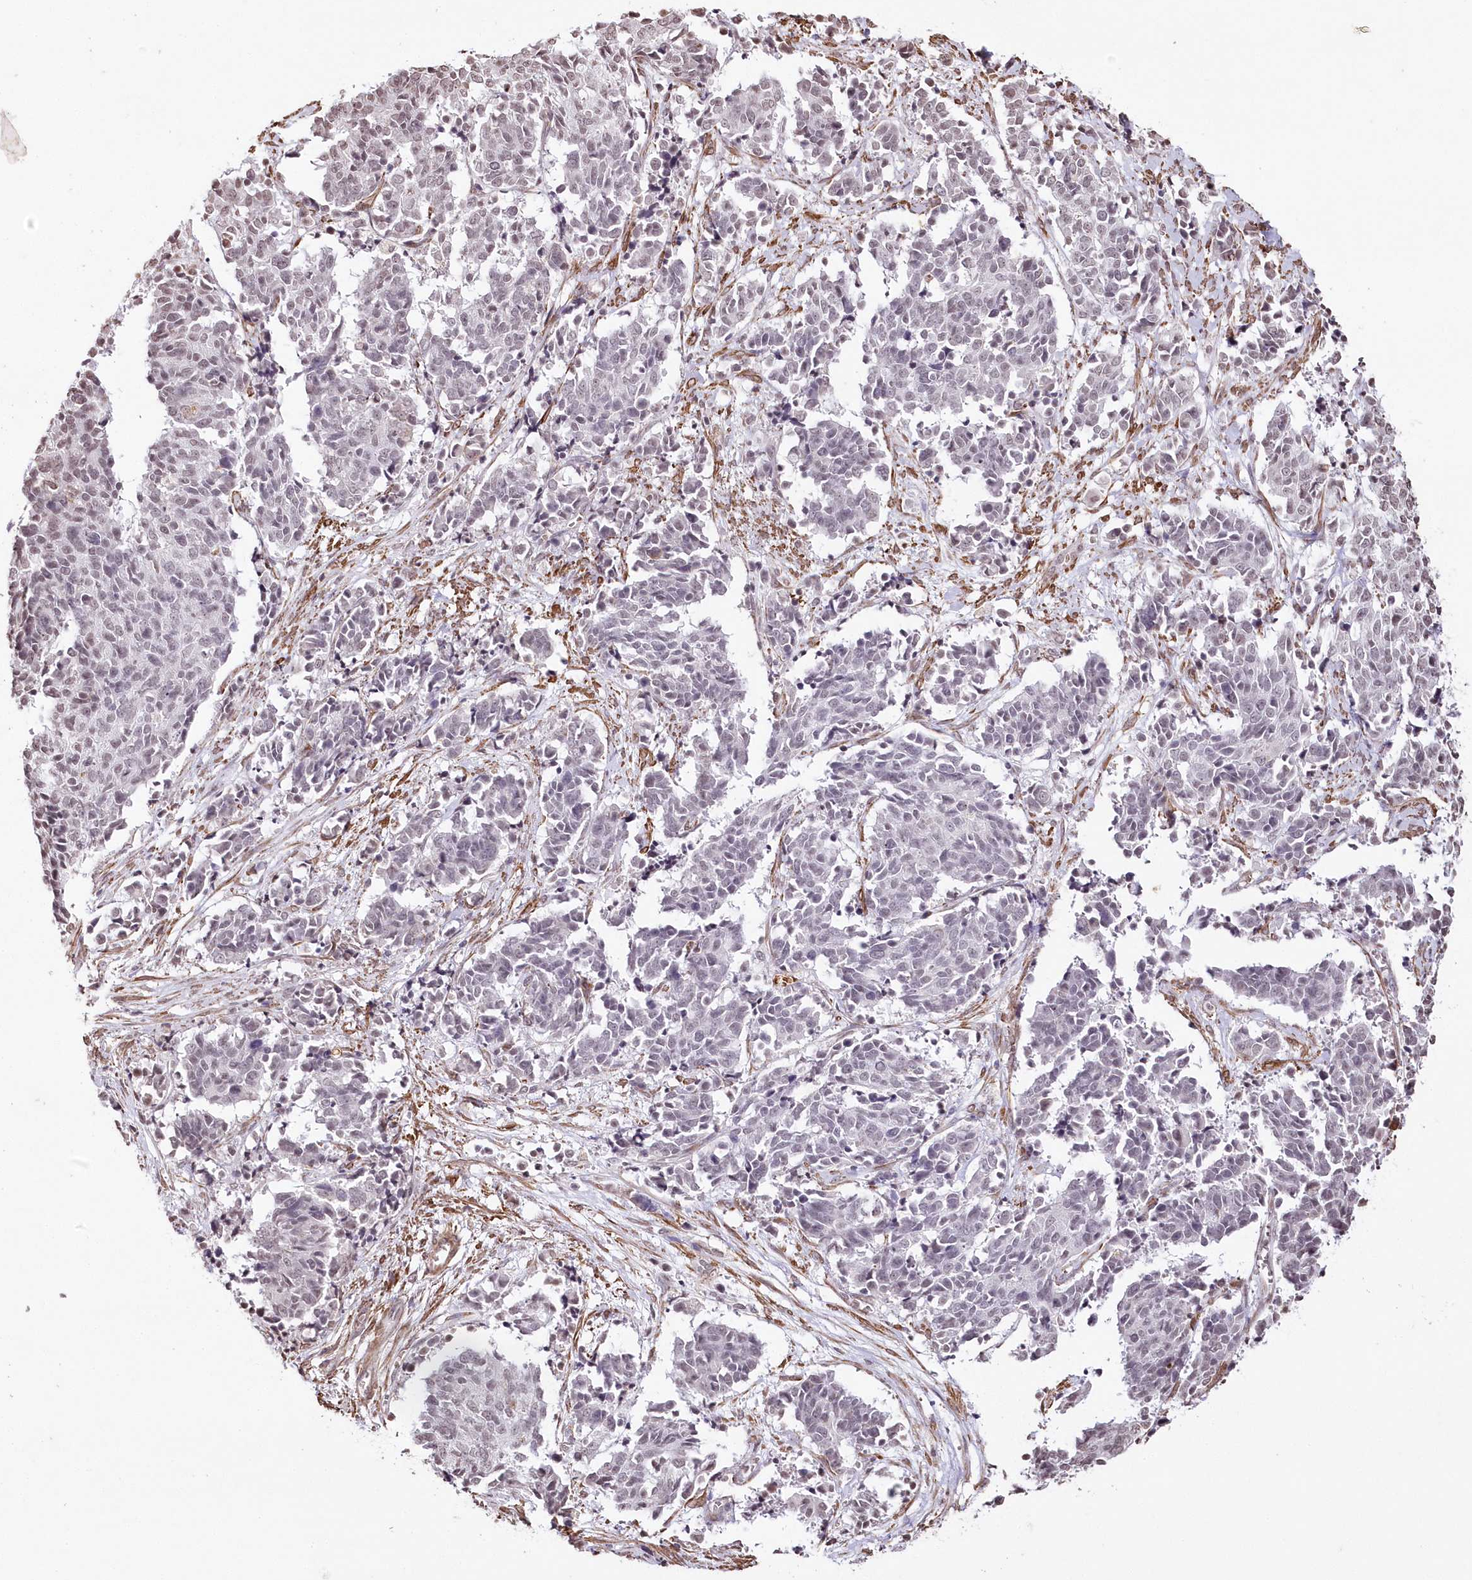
{"staining": {"intensity": "negative", "quantity": "none", "location": "none"}, "tissue": "cervical cancer", "cell_type": "Tumor cells", "image_type": "cancer", "snomed": [{"axis": "morphology", "description": "Normal tissue, NOS"}, {"axis": "morphology", "description": "Squamous cell carcinoma, NOS"}, {"axis": "topography", "description": "Cervix"}], "caption": "DAB immunohistochemical staining of human cervical squamous cell carcinoma shows no significant staining in tumor cells. (DAB immunohistochemistry (IHC), high magnification).", "gene": "RBM27", "patient": {"sex": "female", "age": 35}}